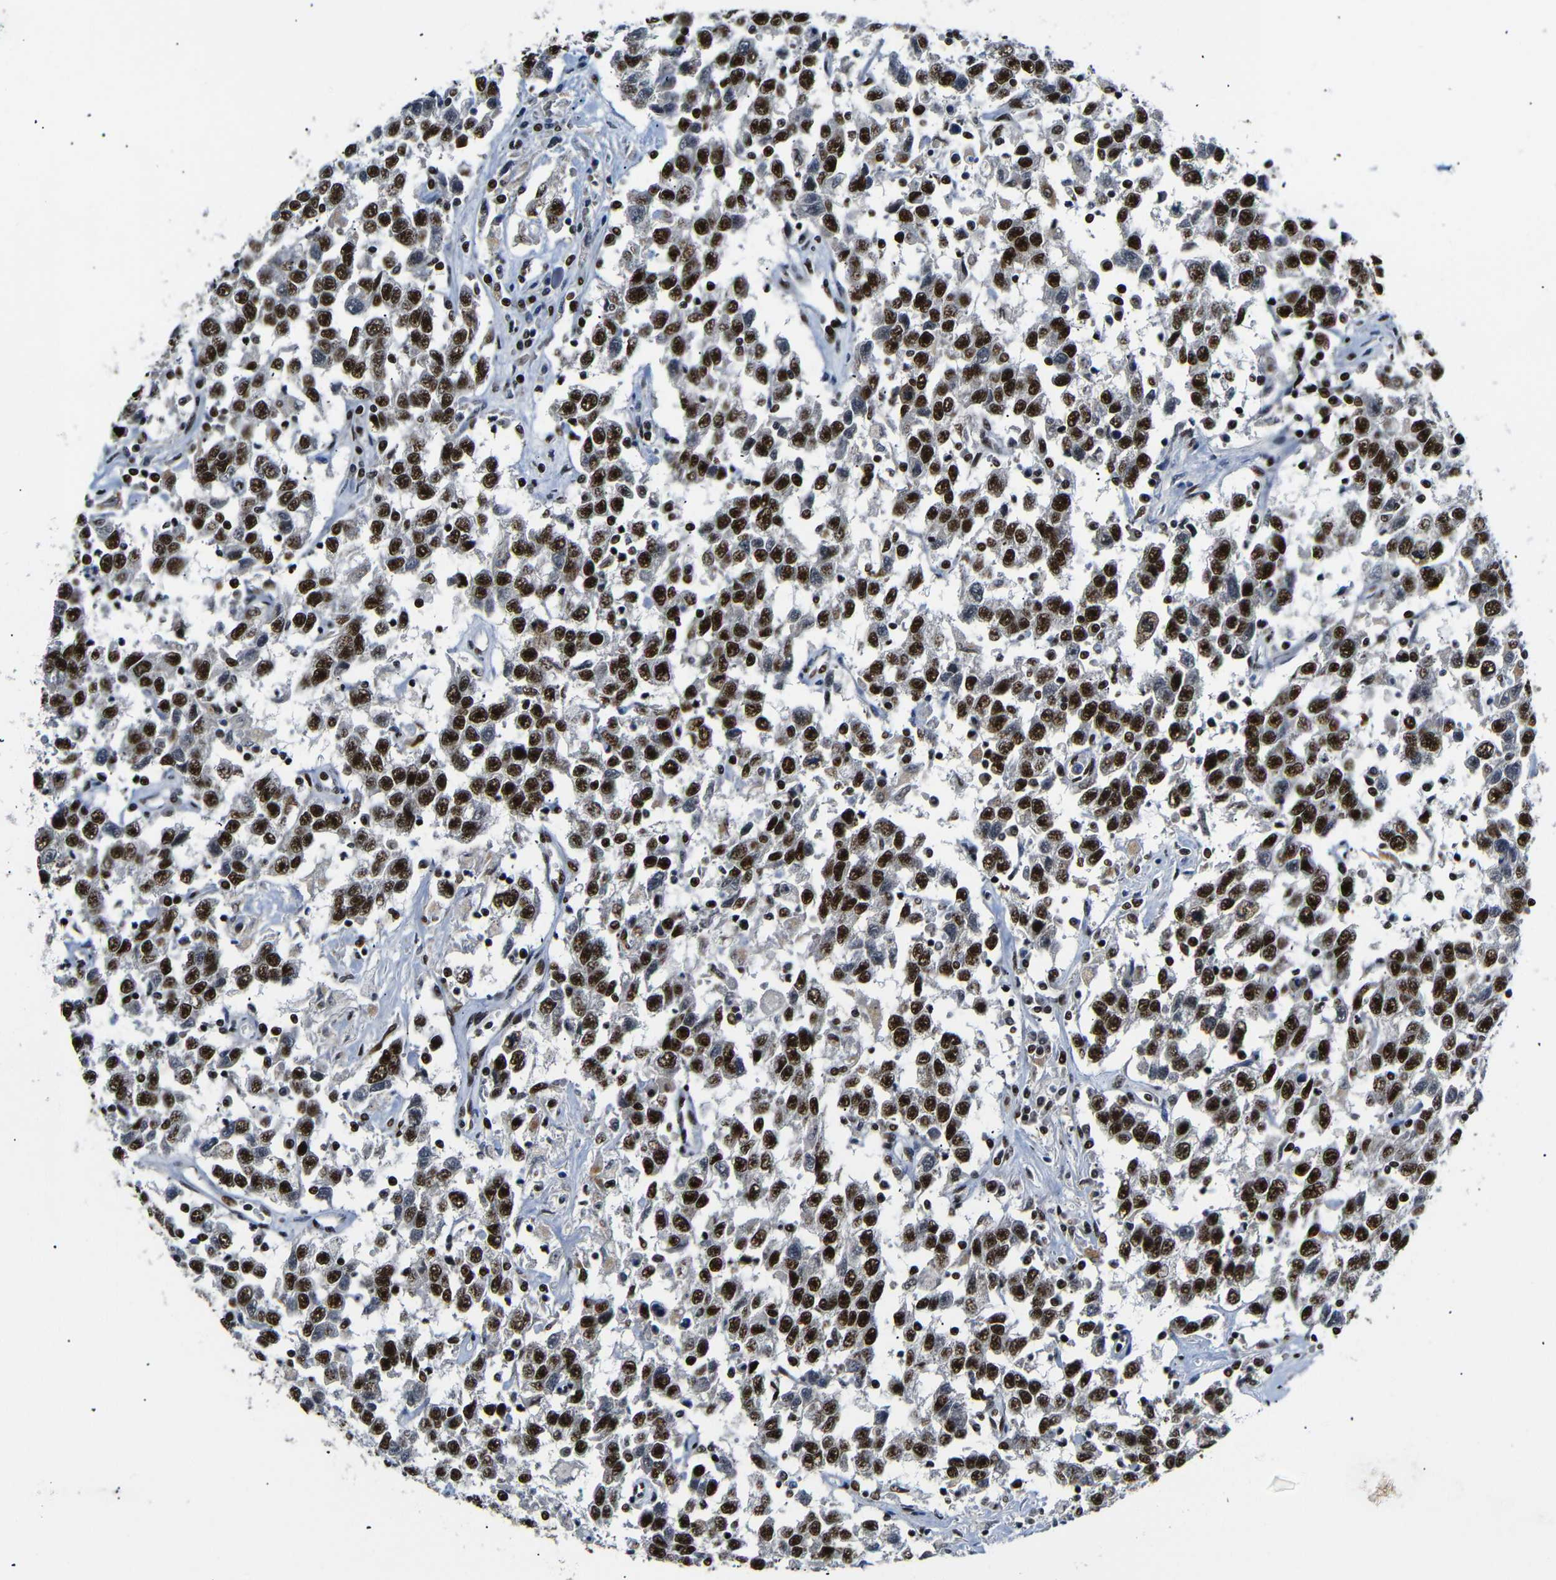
{"staining": {"intensity": "strong", "quantity": ">75%", "location": "nuclear"}, "tissue": "testis cancer", "cell_type": "Tumor cells", "image_type": "cancer", "snomed": [{"axis": "morphology", "description": "Seminoma, NOS"}, {"axis": "topography", "description": "Testis"}], "caption": "This micrograph displays IHC staining of human testis cancer (seminoma), with high strong nuclear positivity in about >75% of tumor cells.", "gene": "SETDB2", "patient": {"sex": "male", "age": 41}}